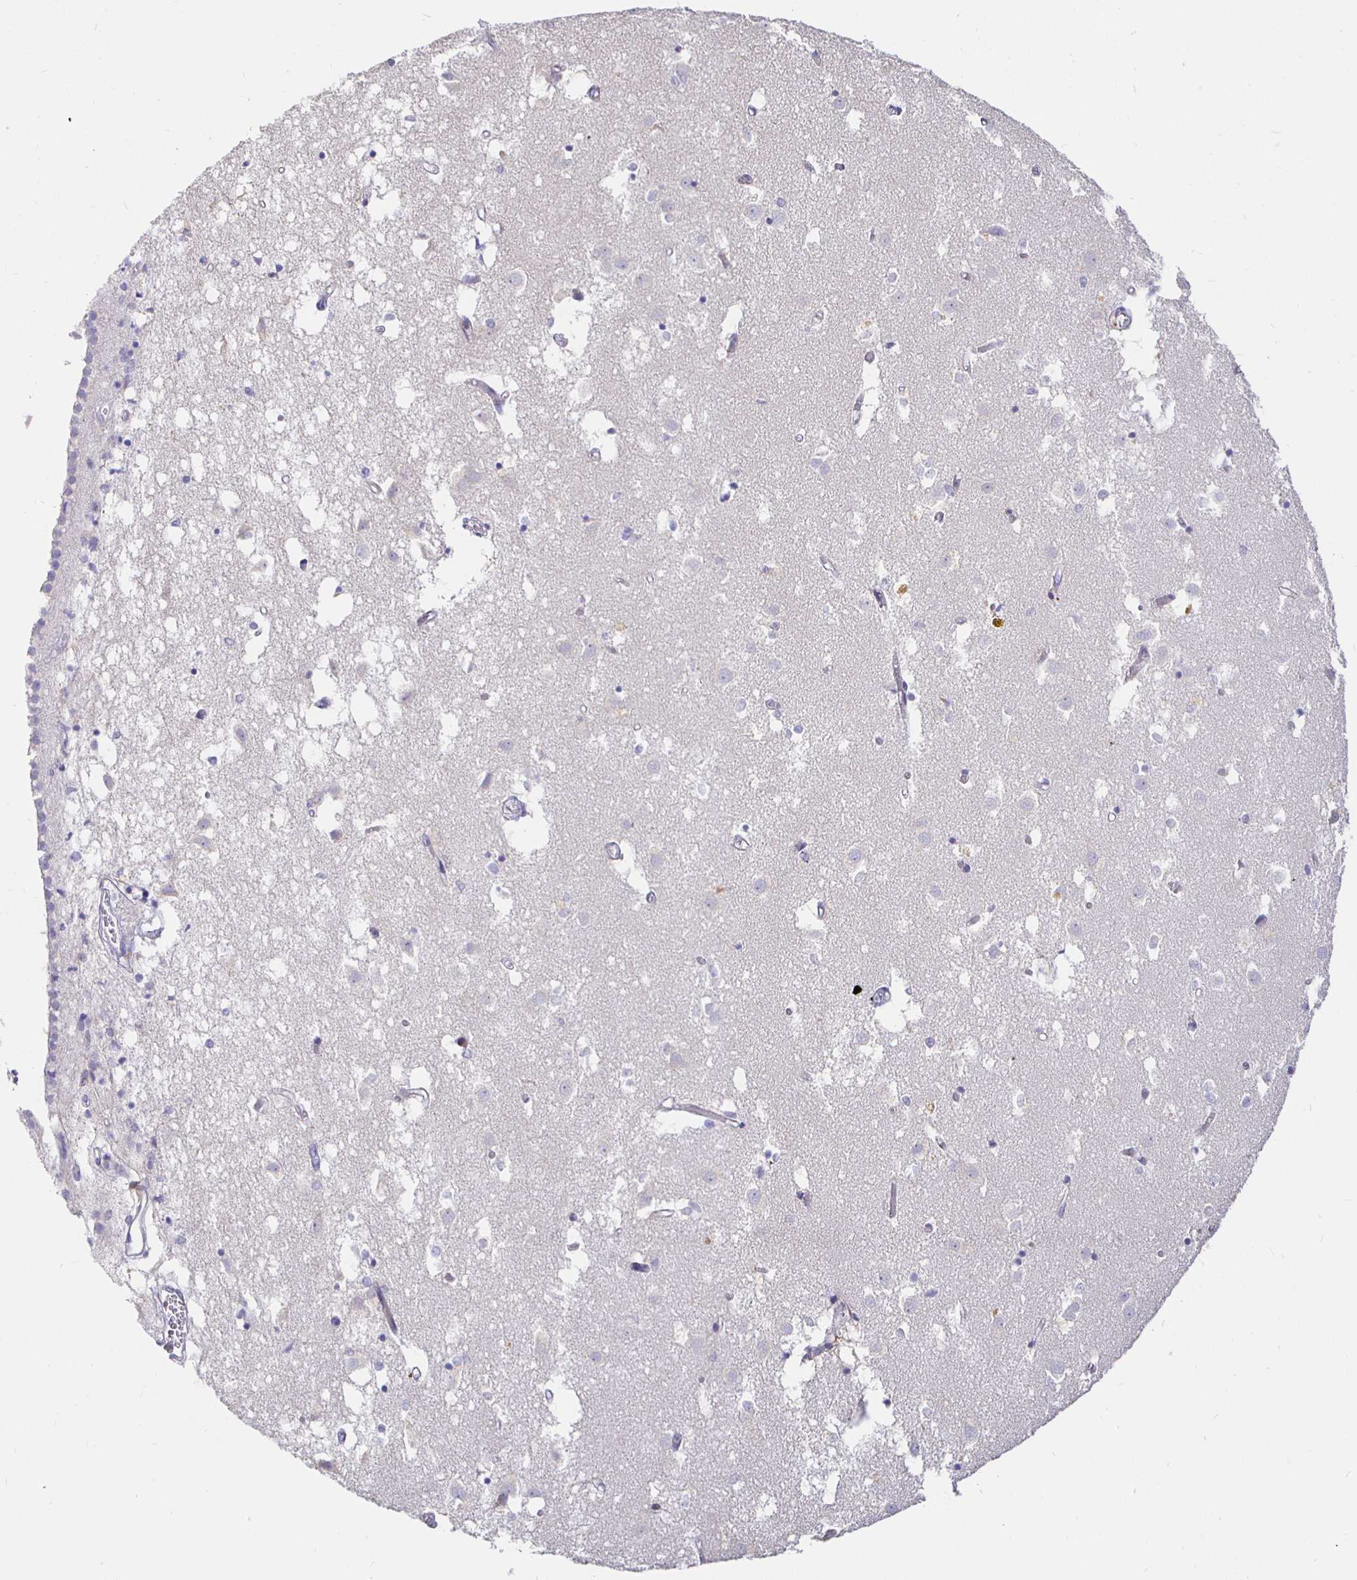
{"staining": {"intensity": "negative", "quantity": "none", "location": "none"}, "tissue": "caudate", "cell_type": "Glial cells", "image_type": "normal", "snomed": [{"axis": "morphology", "description": "Normal tissue, NOS"}, {"axis": "topography", "description": "Lateral ventricle wall"}], "caption": "There is no significant positivity in glial cells of caudate.", "gene": "CXCR3", "patient": {"sex": "male", "age": 70}}